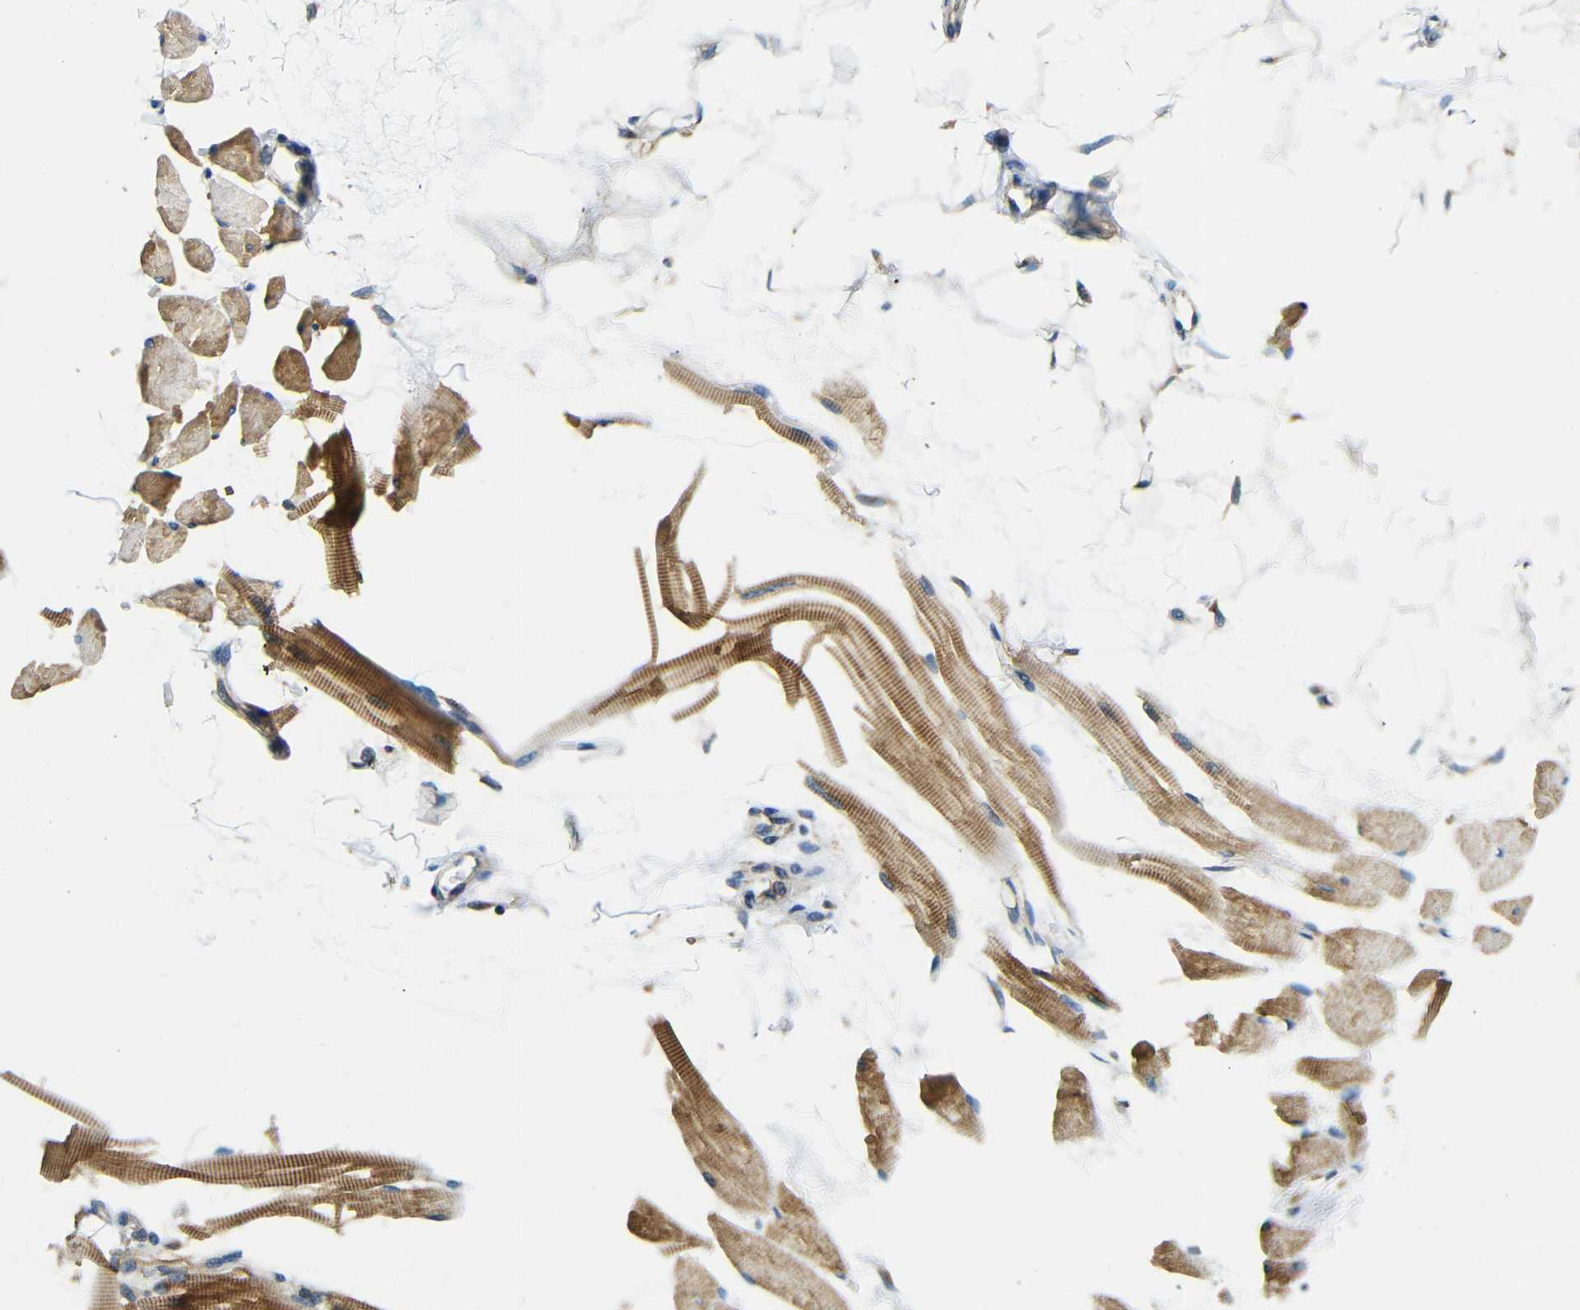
{"staining": {"intensity": "moderate", "quantity": ">75%", "location": "cytoplasmic/membranous"}, "tissue": "skeletal muscle", "cell_type": "Myocytes", "image_type": "normal", "snomed": [{"axis": "morphology", "description": "Normal tissue, NOS"}, {"axis": "topography", "description": "Skeletal muscle"}, {"axis": "topography", "description": "Oral tissue"}, {"axis": "topography", "description": "Peripheral nerve tissue"}], "caption": "A medium amount of moderate cytoplasmic/membranous positivity is seen in approximately >75% of myocytes in unremarkable skeletal muscle.", "gene": "VAPB", "patient": {"sex": "female", "age": 84}}